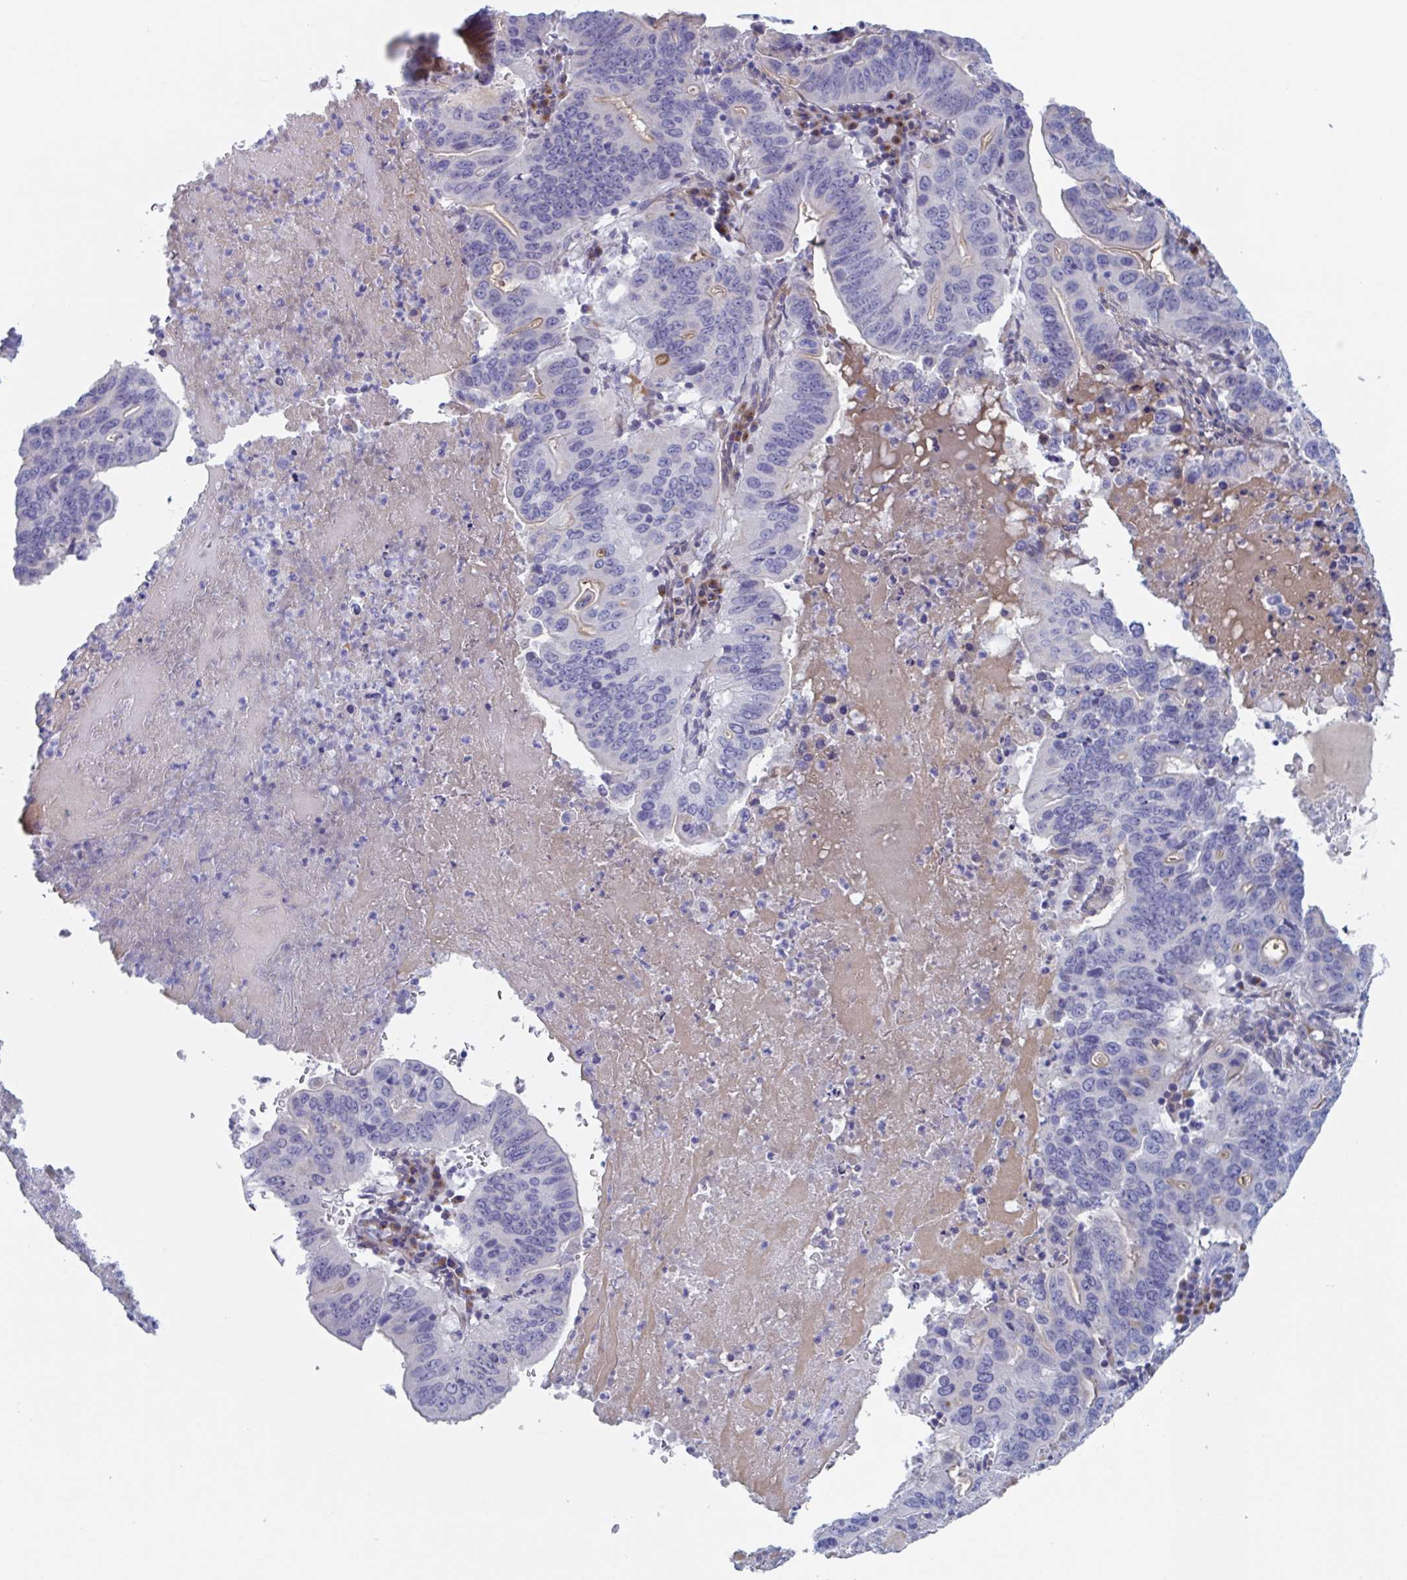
{"staining": {"intensity": "negative", "quantity": "none", "location": "none"}, "tissue": "lung cancer", "cell_type": "Tumor cells", "image_type": "cancer", "snomed": [{"axis": "morphology", "description": "Adenocarcinoma, NOS"}, {"axis": "topography", "description": "Lung"}], "caption": "There is no significant positivity in tumor cells of lung cancer (adenocarcinoma).", "gene": "NT5C3B", "patient": {"sex": "female", "age": 60}}